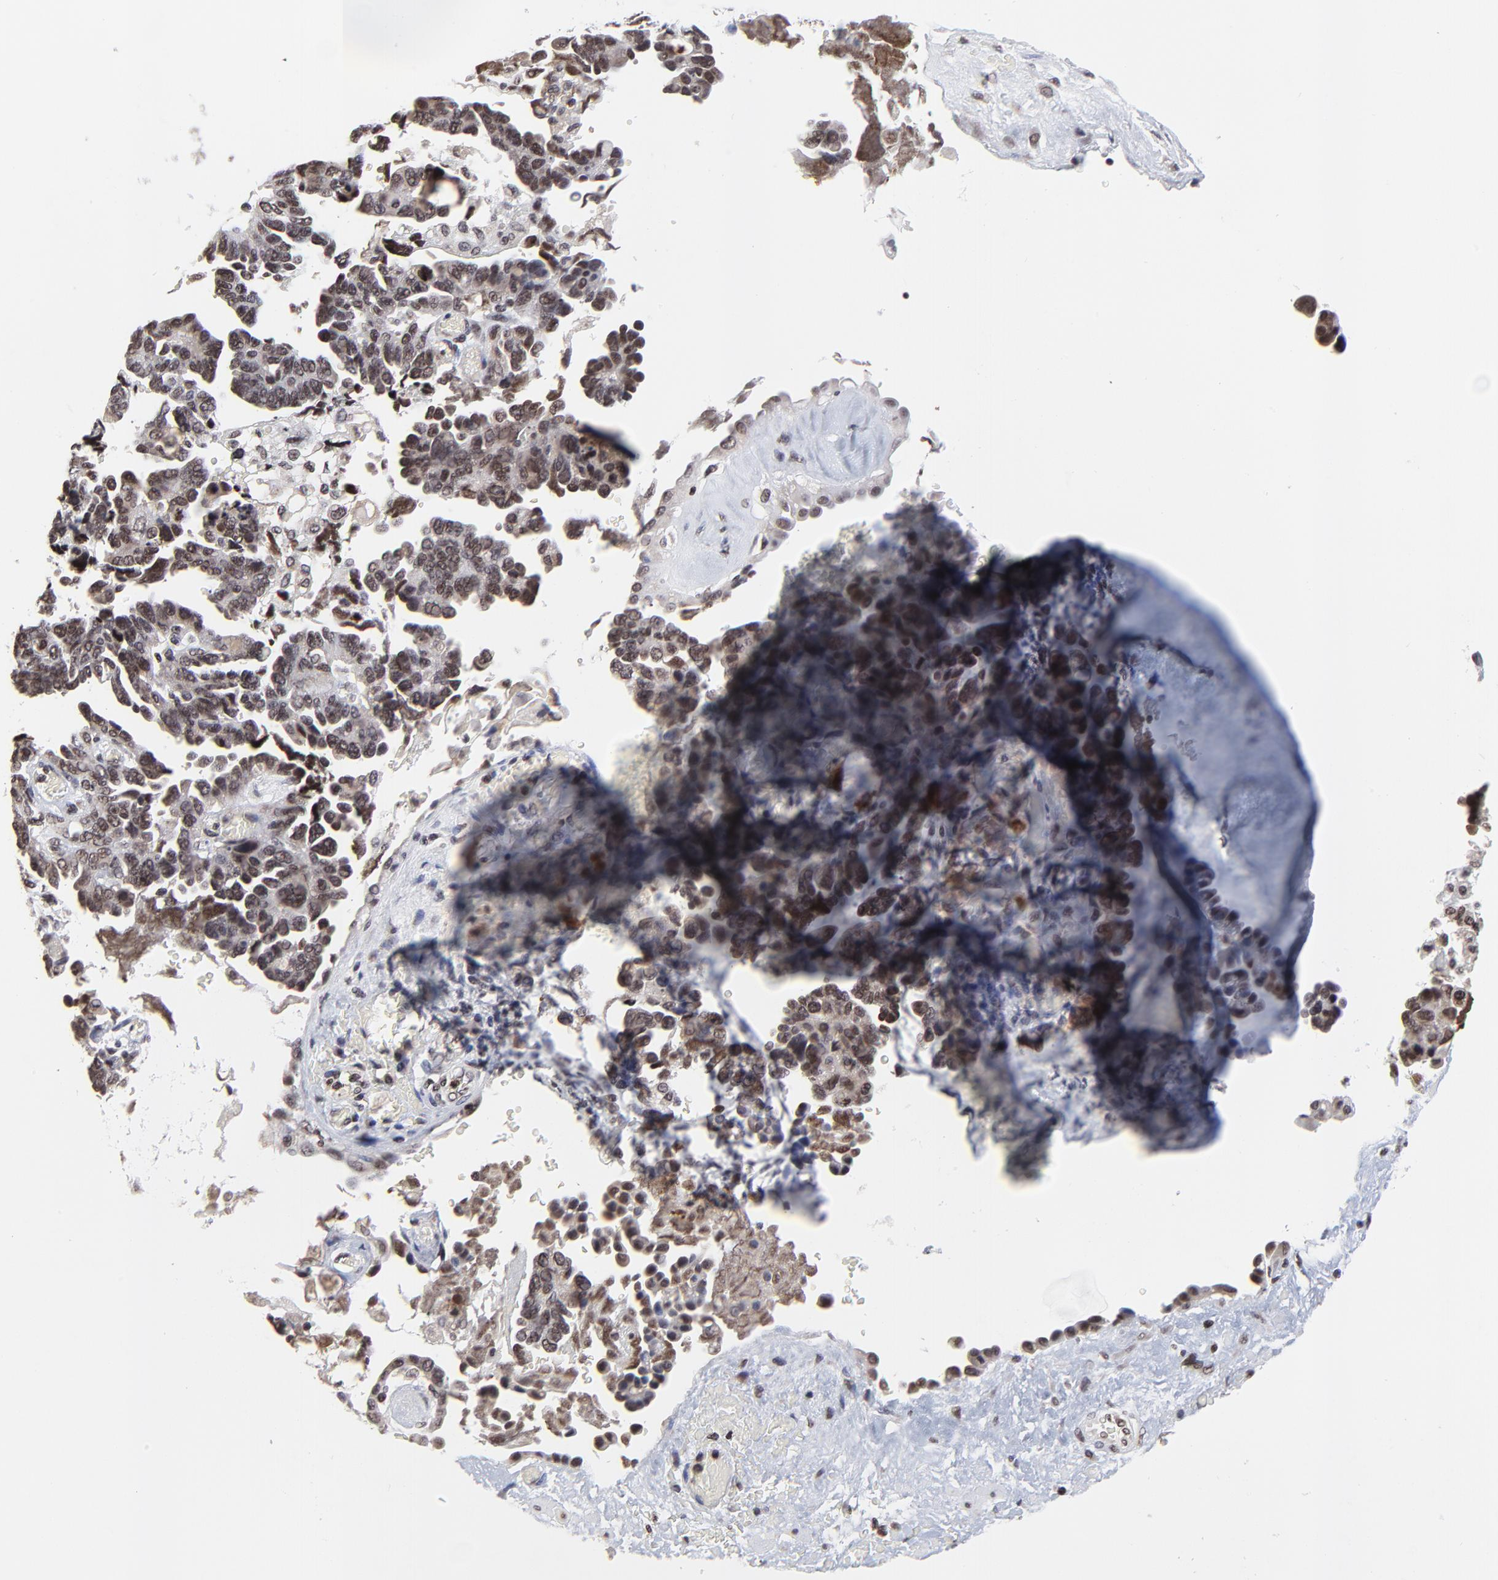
{"staining": {"intensity": "weak", "quantity": ">75%", "location": "cytoplasmic/membranous,nuclear"}, "tissue": "ovarian cancer", "cell_type": "Tumor cells", "image_type": "cancer", "snomed": [{"axis": "morphology", "description": "Cystadenocarcinoma, serous, NOS"}, {"axis": "topography", "description": "Ovary"}], "caption": "Tumor cells exhibit weak cytoplasmic/membranous and nuclear staining in approximately >75% of cells in ovarian cancer (serous cystadenocarcinoma). (Stains: DAB in brown, nuclei in blue, Microscopy: brightfield microscopy at high magnification).", "gene": "ZNF777", "patient": {"sex": "female", "age": 63}}